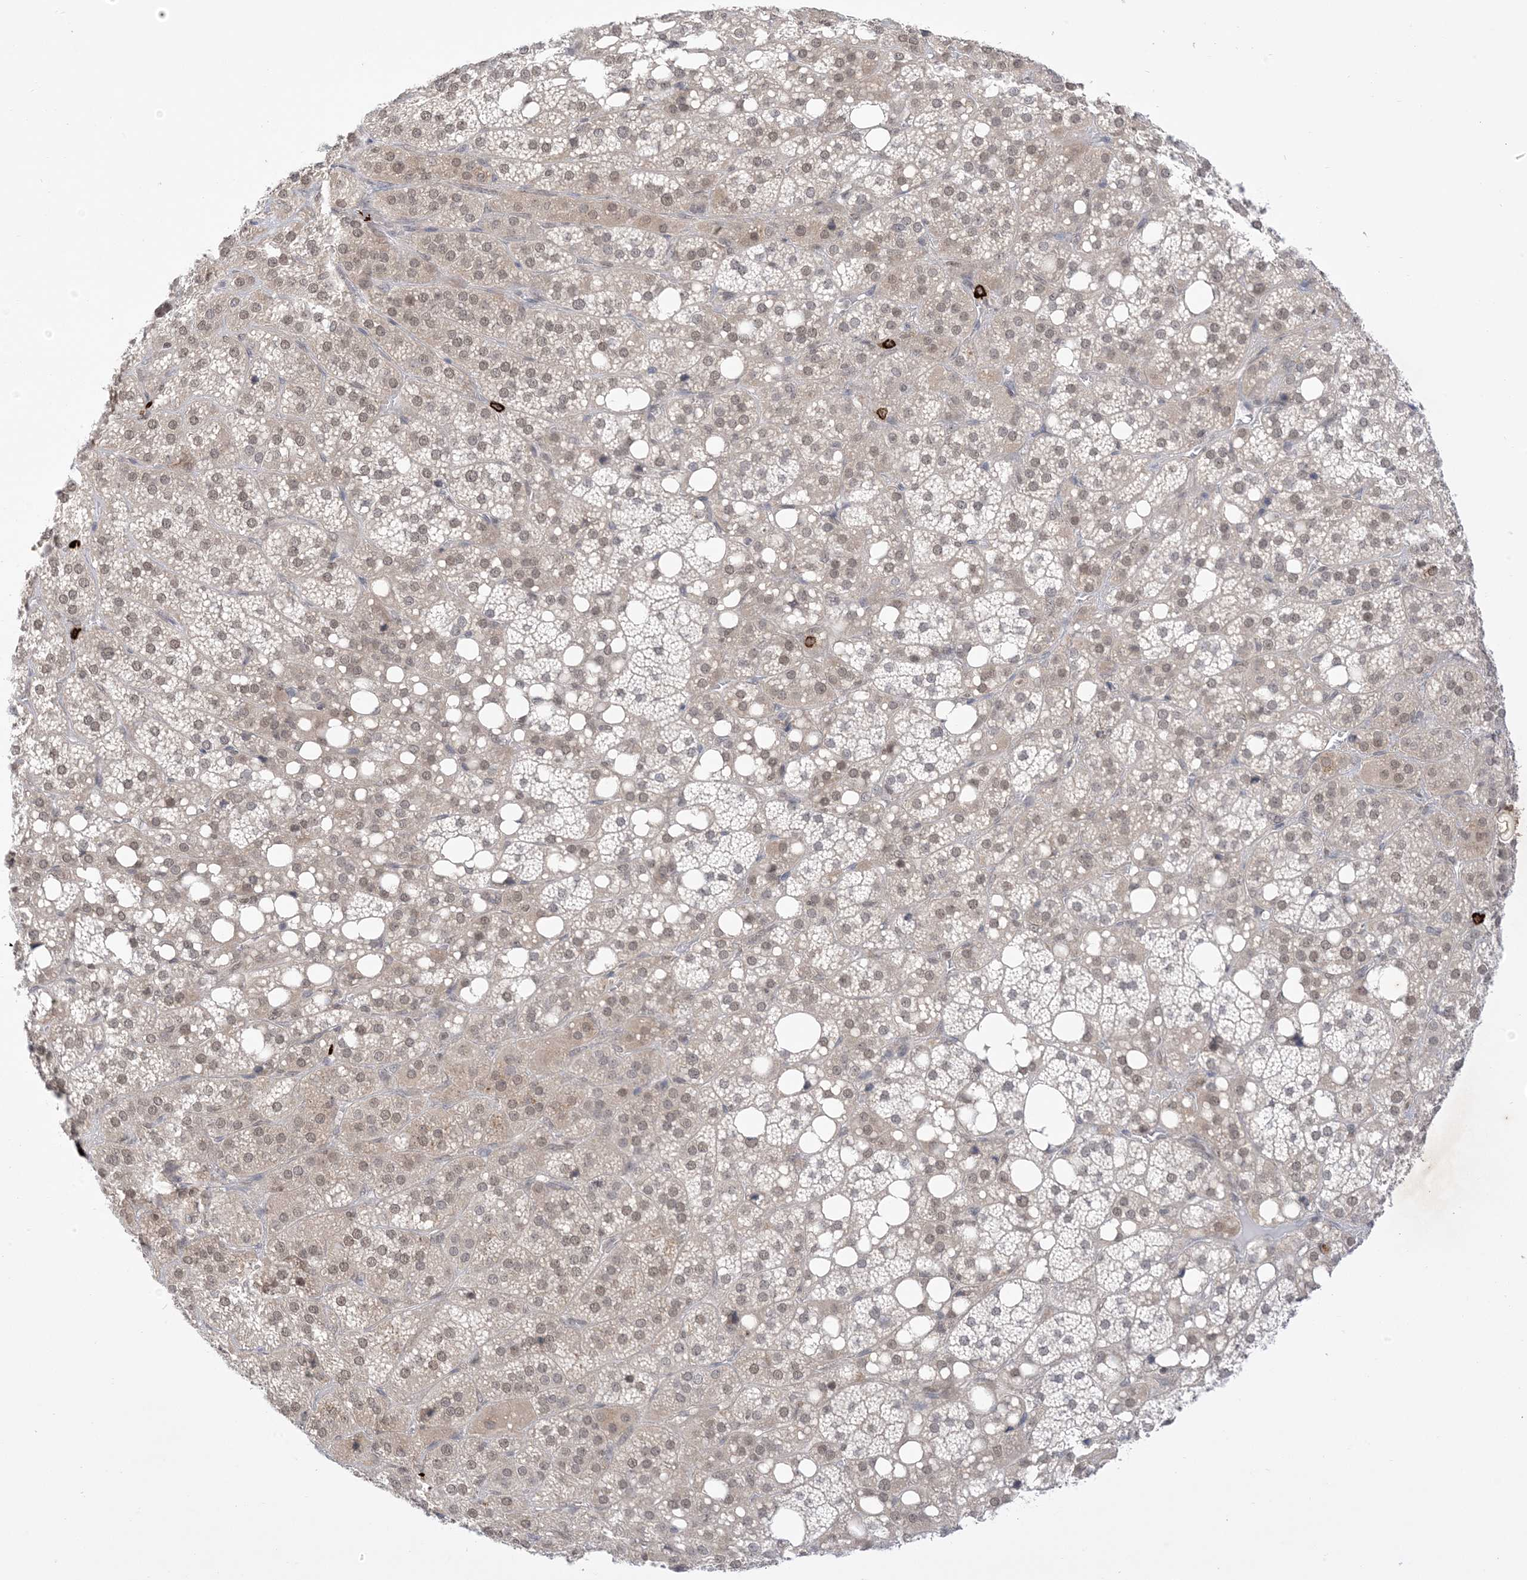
{"staining": {"intensity": "moderate", "quantity": "<25%", "location": "cytoplasmic/membranous,nuclear"}, "tissue": "adrenal gland", "cell_type": "Glandular cells", "image_type": "normal", "snomed": [{"axis": "morphology", "description": "Normal tissue, NOS"}, {"axis": "topography", "description": "Adrenal gland"}], "caption": "This image shows immunohistochemistry (IHC) staining of unremarkable adrenal gland, with low moderate cytoplasmic/membranous,nuclear staining in about <25% of glandular cells.", "gene": "RANBP9", "patient": {"sex": "female", "age": 59}}